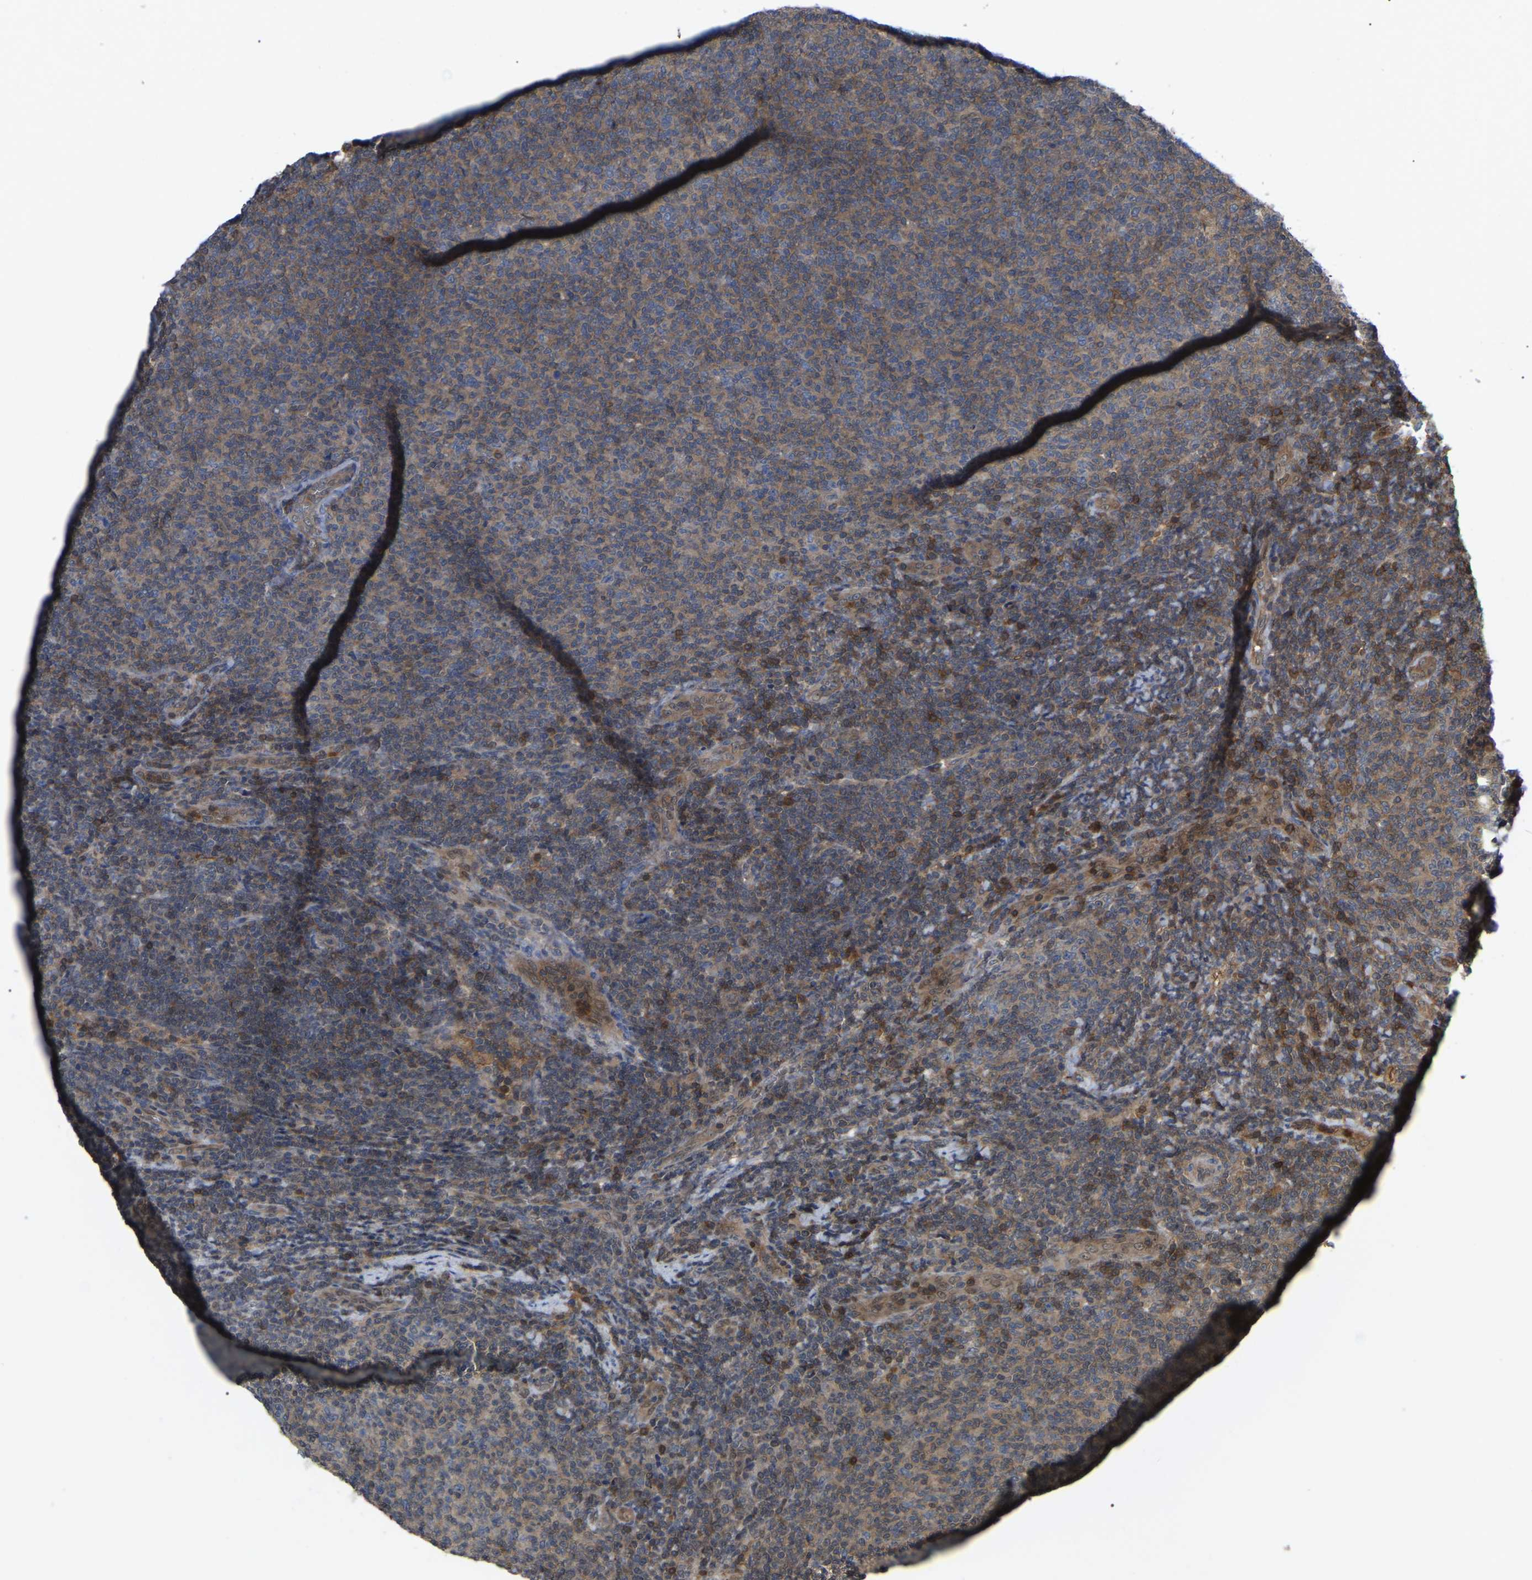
{"staining": {"intensity": "weak", "quantity": "25%-75%", "location": "cytoplasmic/membranous"}, "tissue": "lymphoma", "cell_type": "Tumor cells", "image_type": "cancer", "snomed": [{"axis": "morphology", "description": "Malignant lymphoma, non-Hodgkin's type, Low grade"}, {"axis": "topography", "description": "Lymph node"}], "caption": "Weak cytoplasmic/membranous protein expression is identified in approximately 25%-75% of tumor cells in low-grade malignant lymphoma, non-Hodgkin's type. The protein of interest is stained brown, and the nuclei are stained in blue (DAB IHC with brightfield microscopy, high magnification).", "gene": "CIT", "patient": {"sex": "male", "age": 66}}